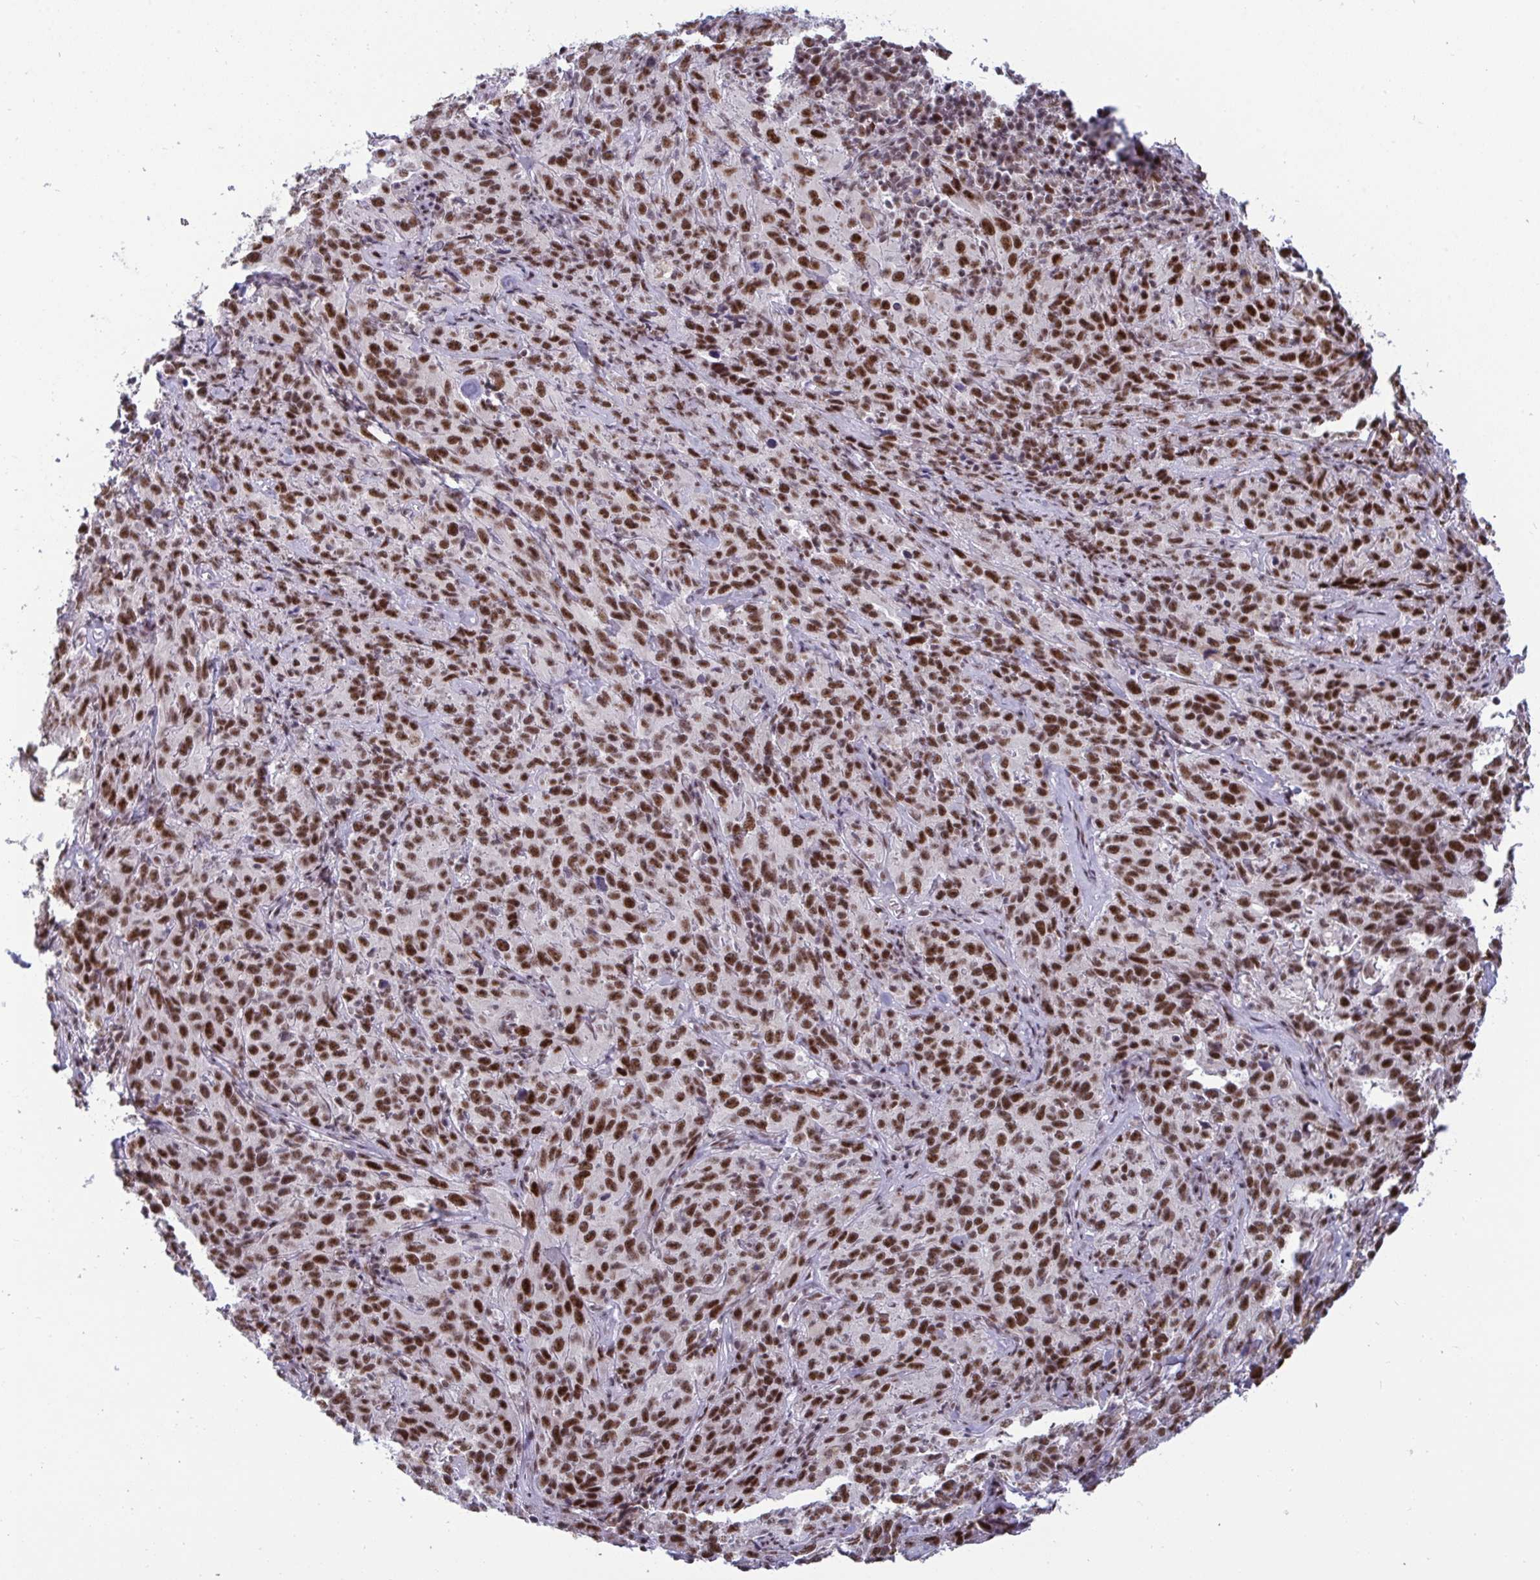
{"staining": {"intensity": "strong", "quantity": ">75%", "location": "nuclear"}, "tissue": "cervical cancer", "cell_type": "Tumor cells", "image_type": "cancer", "snomed": [{"axis": "morphology", "description": "Squamous cell carcinoma, NOS"}, {"axis": "topography", "description": "Cervix"}], "caption": "The immunohistochemical stain shows strong nuclear expression in tumor cells of cervical squamous cell carcinoma tissue. Nuclei are stained in blue.", "gene": "WBP11", "patient": {"sex": "female", "age": 51}}